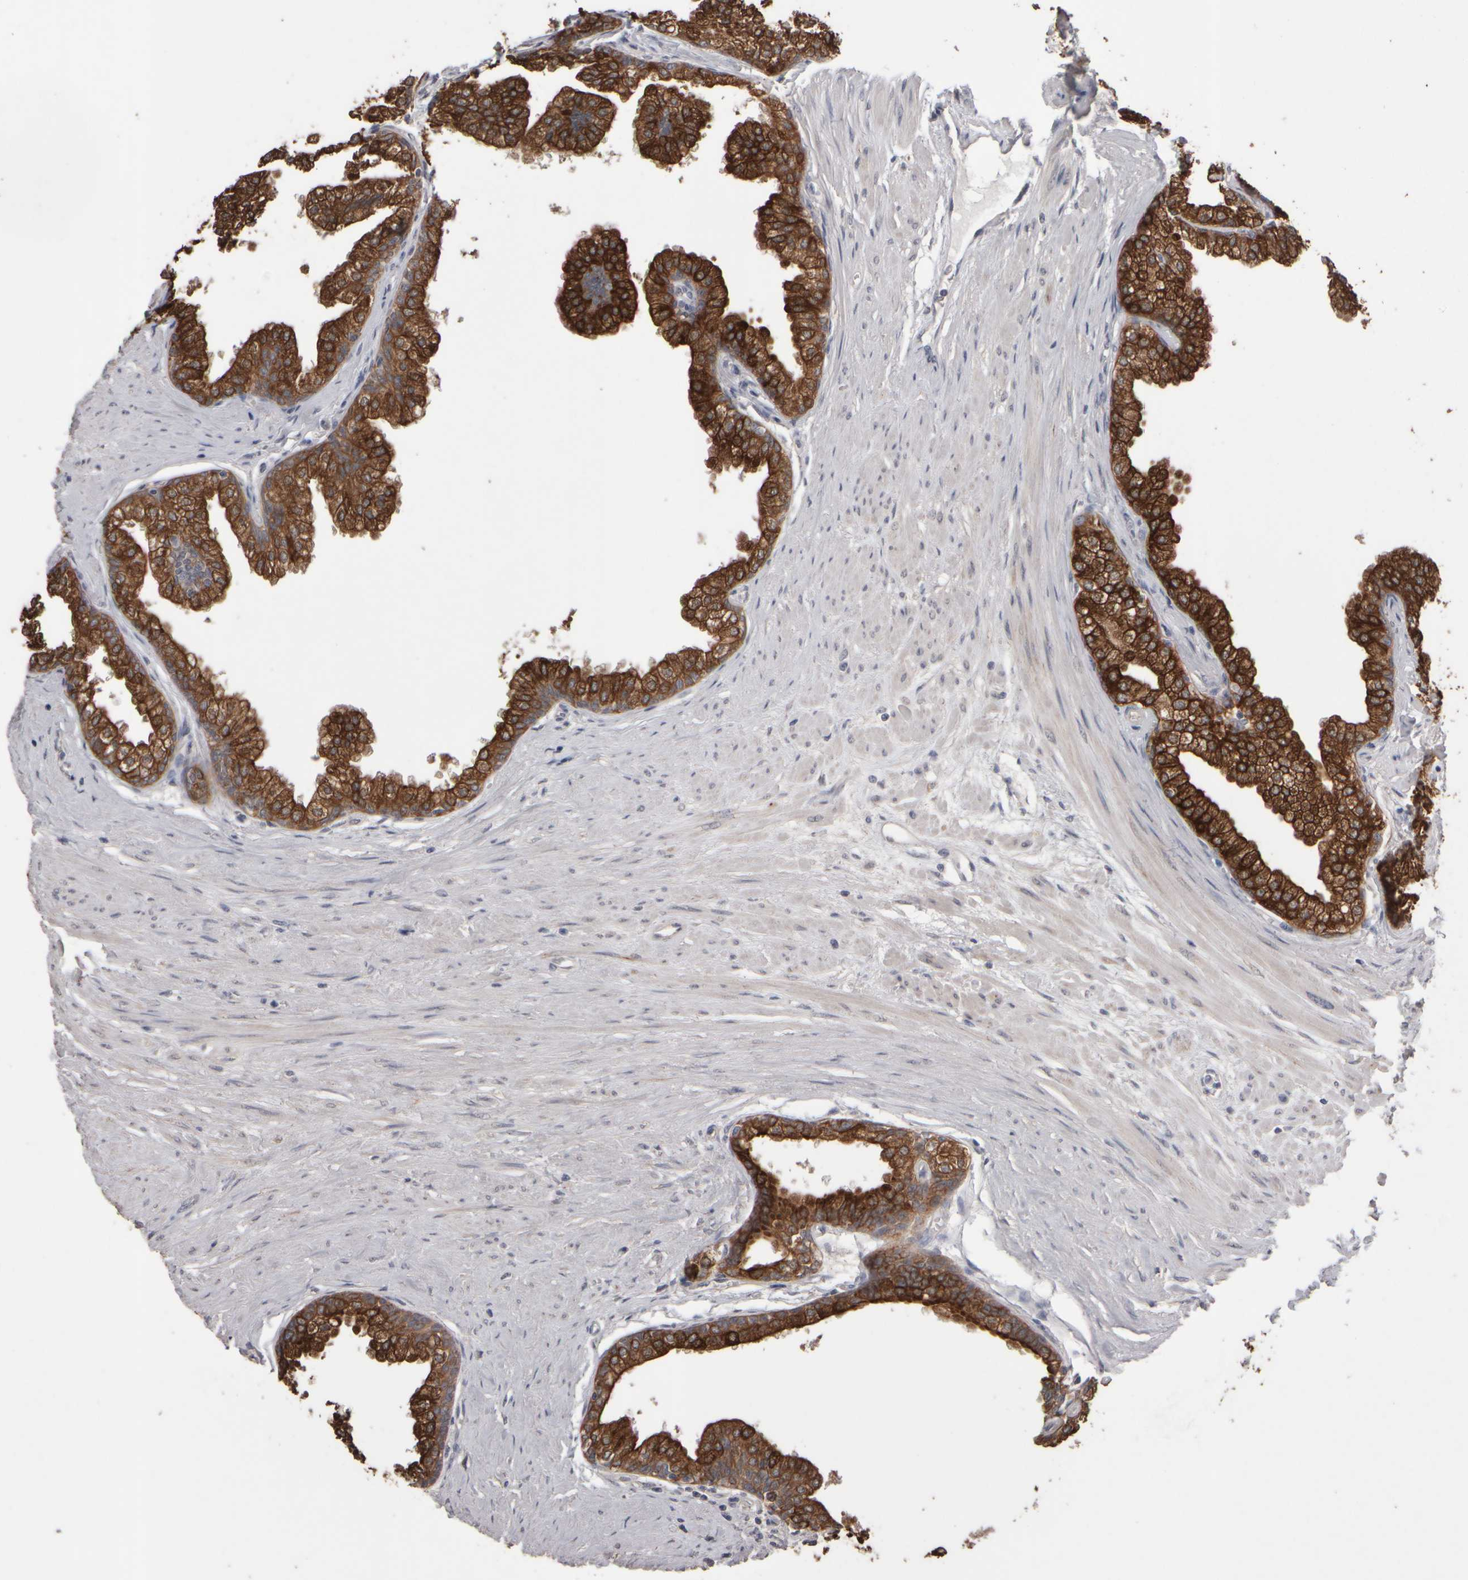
{"staining": {"intensity": "strong", "quantity": ">75%", "location": "cytoplasmic/membranous"}, "tissue": "prostate", "cell_type": "Glandular cells", "image_type": "normal", "snomed": [{"axis": "morphology", "description": "Normal tissue, NOS"}, {"axis": "morphology", "description": "Urothelial carcinoma, Low grade"}, {"axis": "topography", "description": "Urinary bladder"}, {"axis": "topography", "description": "Prostate"}], "caption": "Immunohistochemical staining of normal prostate shows high levels of strong cytoplasmic/membranous expression in approximately >75% of glandular cells.", "gene": "EPHX2", "patient": {"sex": "male", "age": 60}}